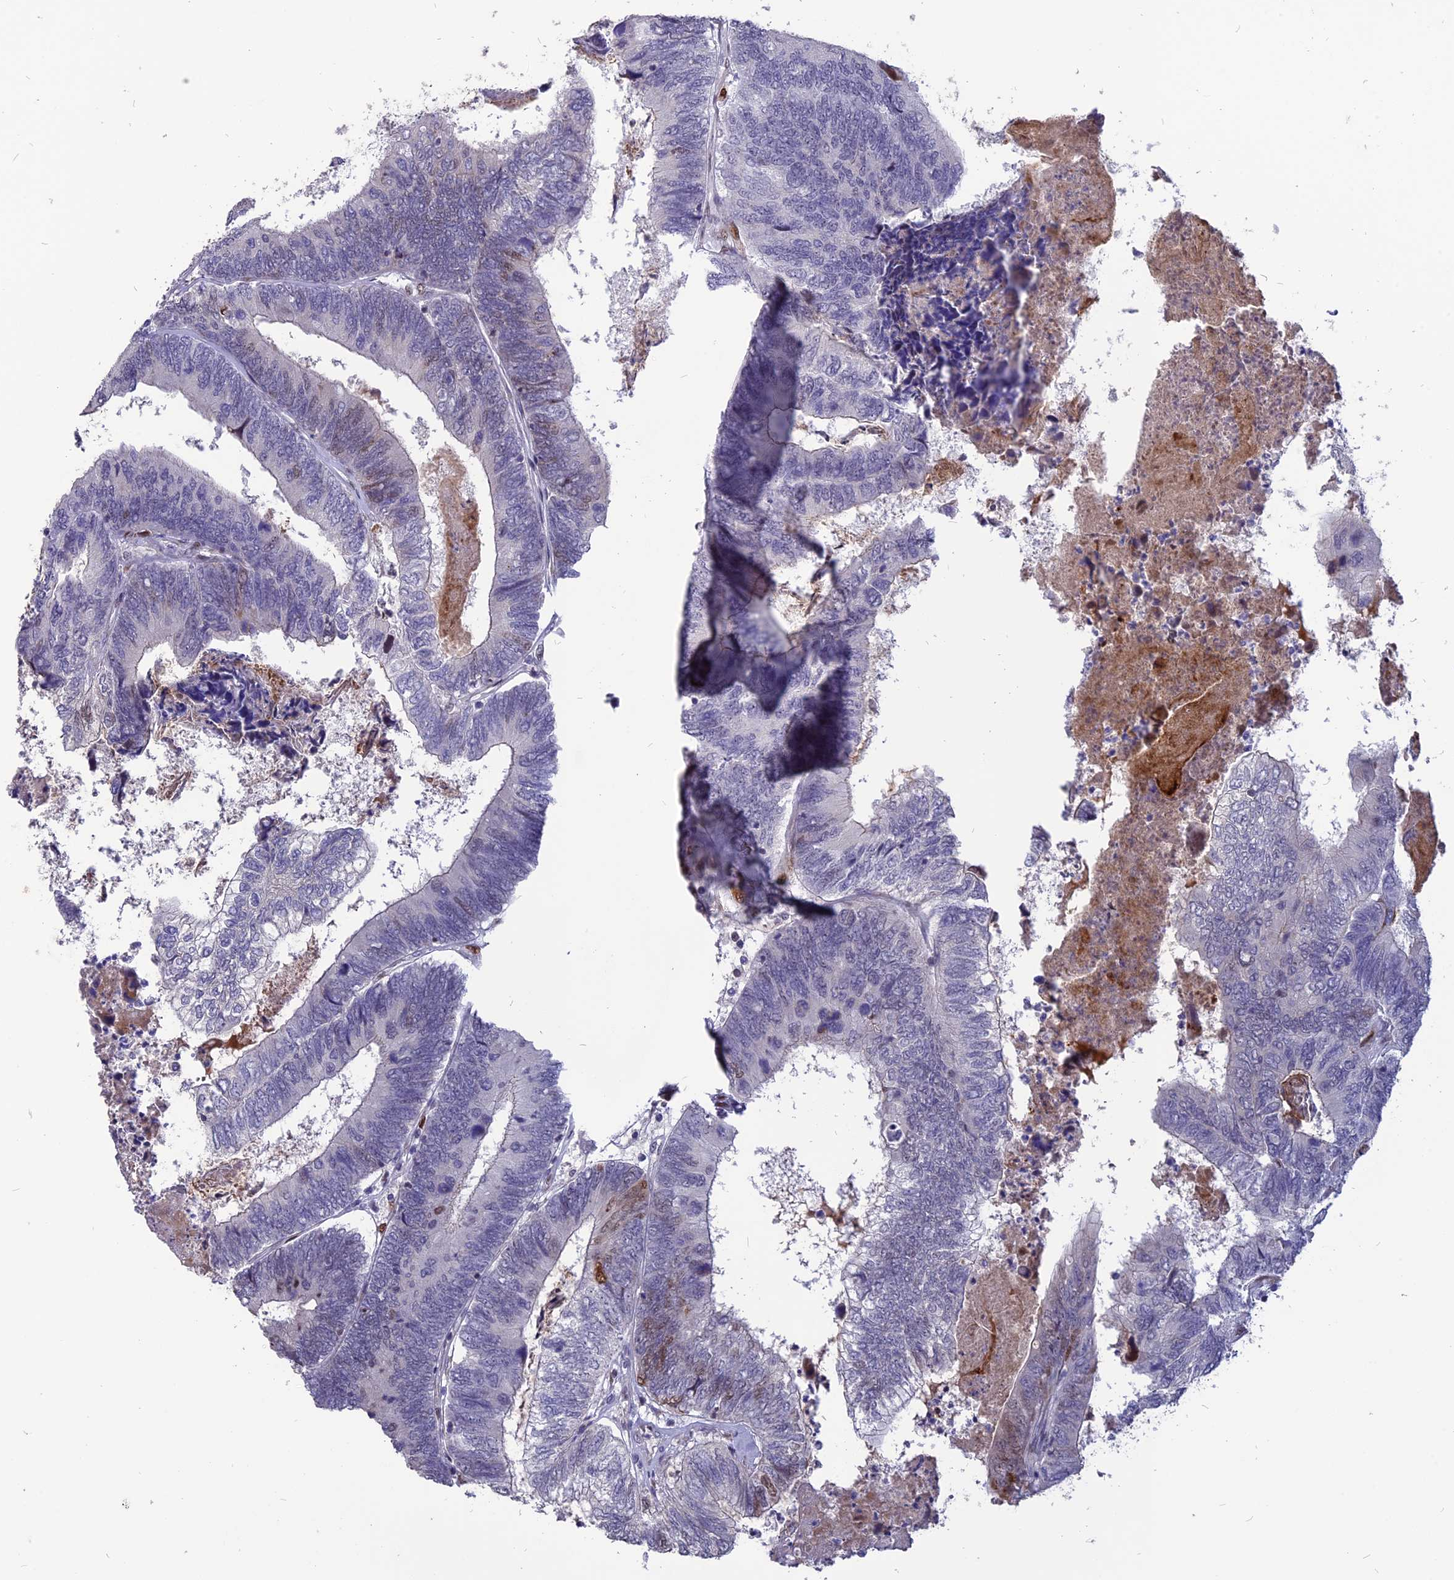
{"staining": {"intensity": "weak", "quantity": "<25%", "location": "nuclear"}, "tissue": "colorectal cancer", "cell_type": "Tumor cells", "image_type": "cancer", "snomed": [{"axis": "morphology", "description": "Adenocarcinoma, NOS"}, {"axis": "topography", "description": "Colon"}], "caption": "DAB (3,3'-diaminobenzidine) immunohistochemical staining of colorectal cancer shows no significant staining in tumor cells. Nuclei are stained in blue.", "gene": "TMEM263", "patient": {"sex": "female", "age": 67}}